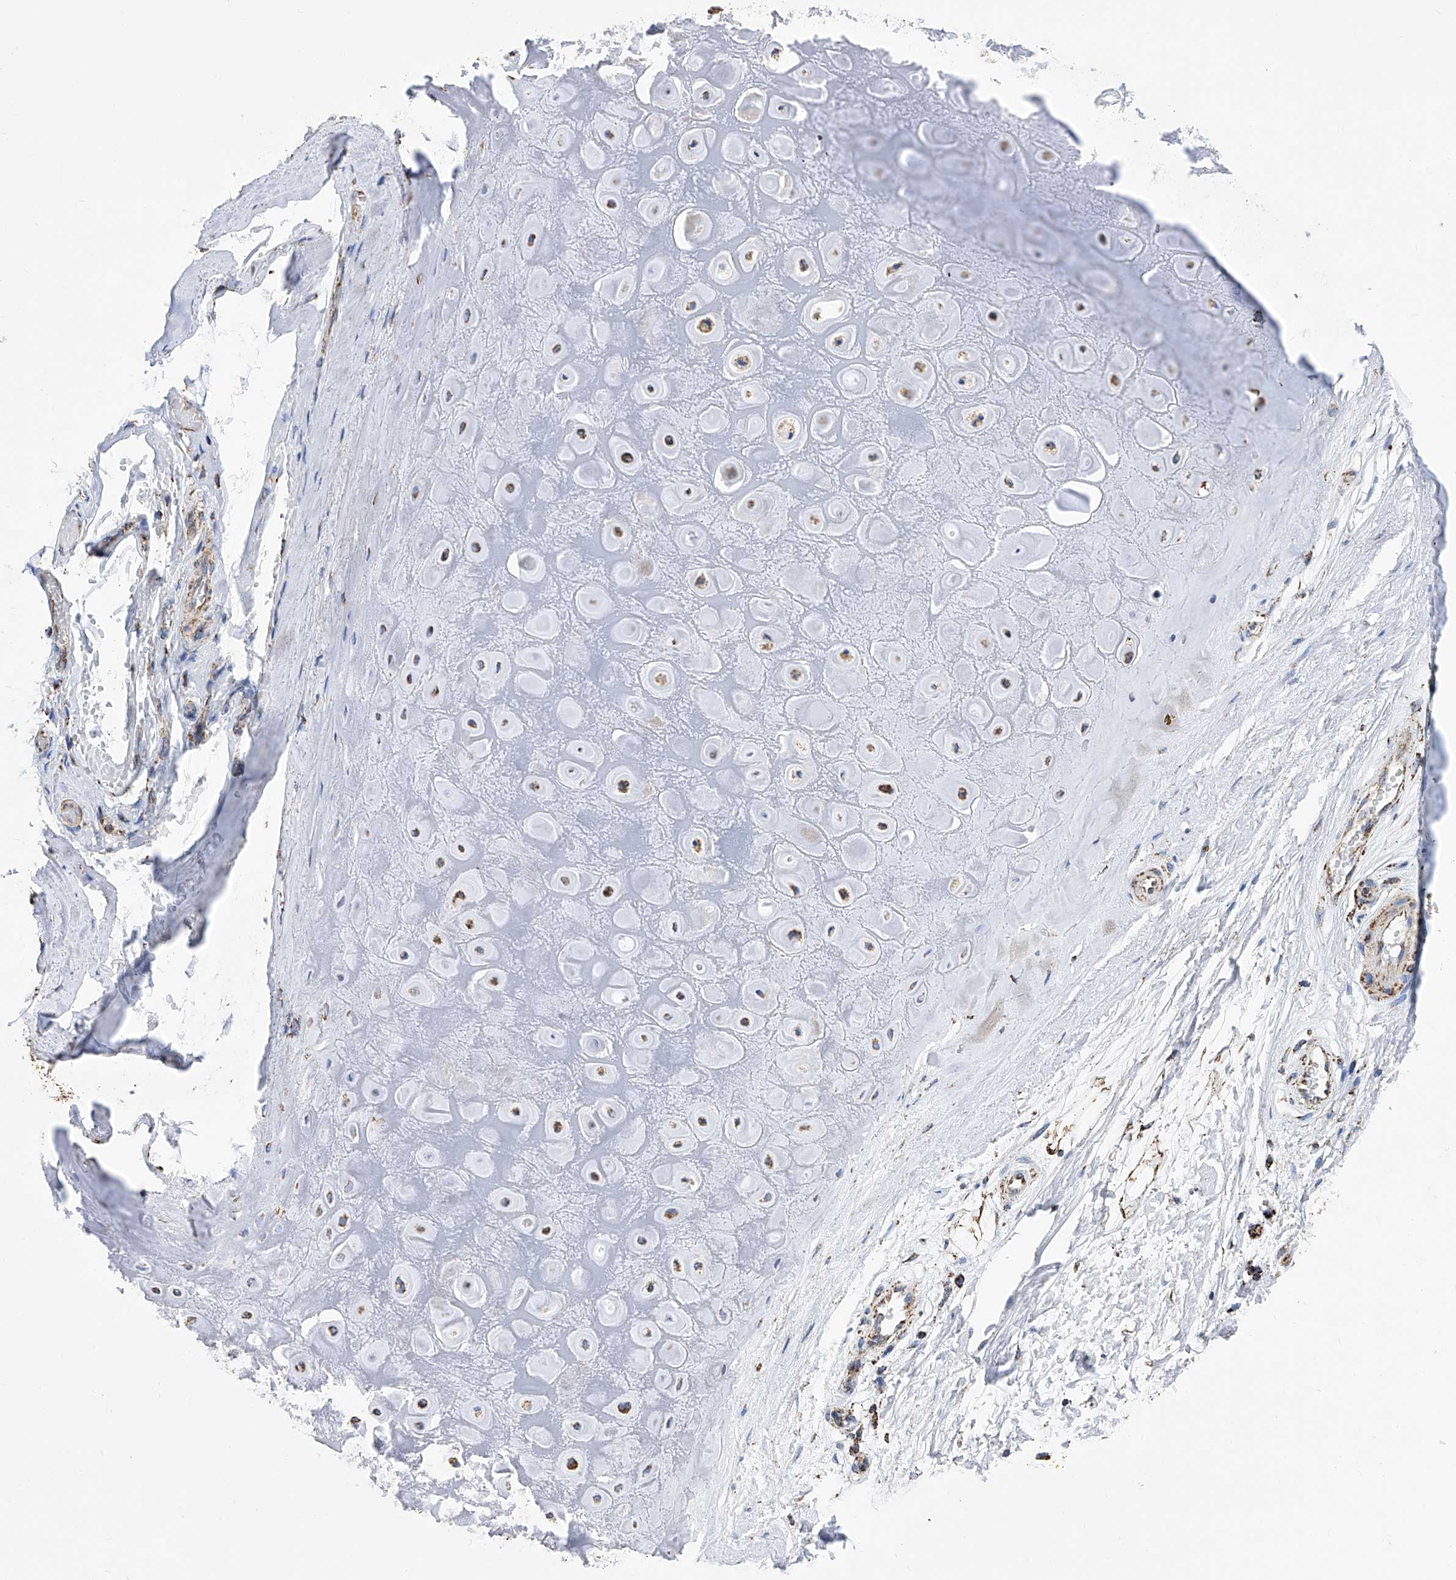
{"staining": {"intensity": "weak", "quantity": "25%-75%", "location": "cytoplasmic/membranous"}, "tissue": "adipose tissue", "cell_type": "Adipocytes", "image_type": "normal", "snomed": [{"axis": "morphology", "description": "Normal tissue, NOS"}, {"axis": "morphology", "description": "Basal cell carcinoma"}, {"axis": "topography", "description": "Skin"}], "caption": "The image shows staining of normal adipose tissue, revealing weak cytoplasmic/membranous protein staining (brown color) within adipocytes. (DAB IHC, brown staining for protein, blue staining for nuclei).", "gene": "ATP5PF", "patient": {"sex": "female", "age": 89}}